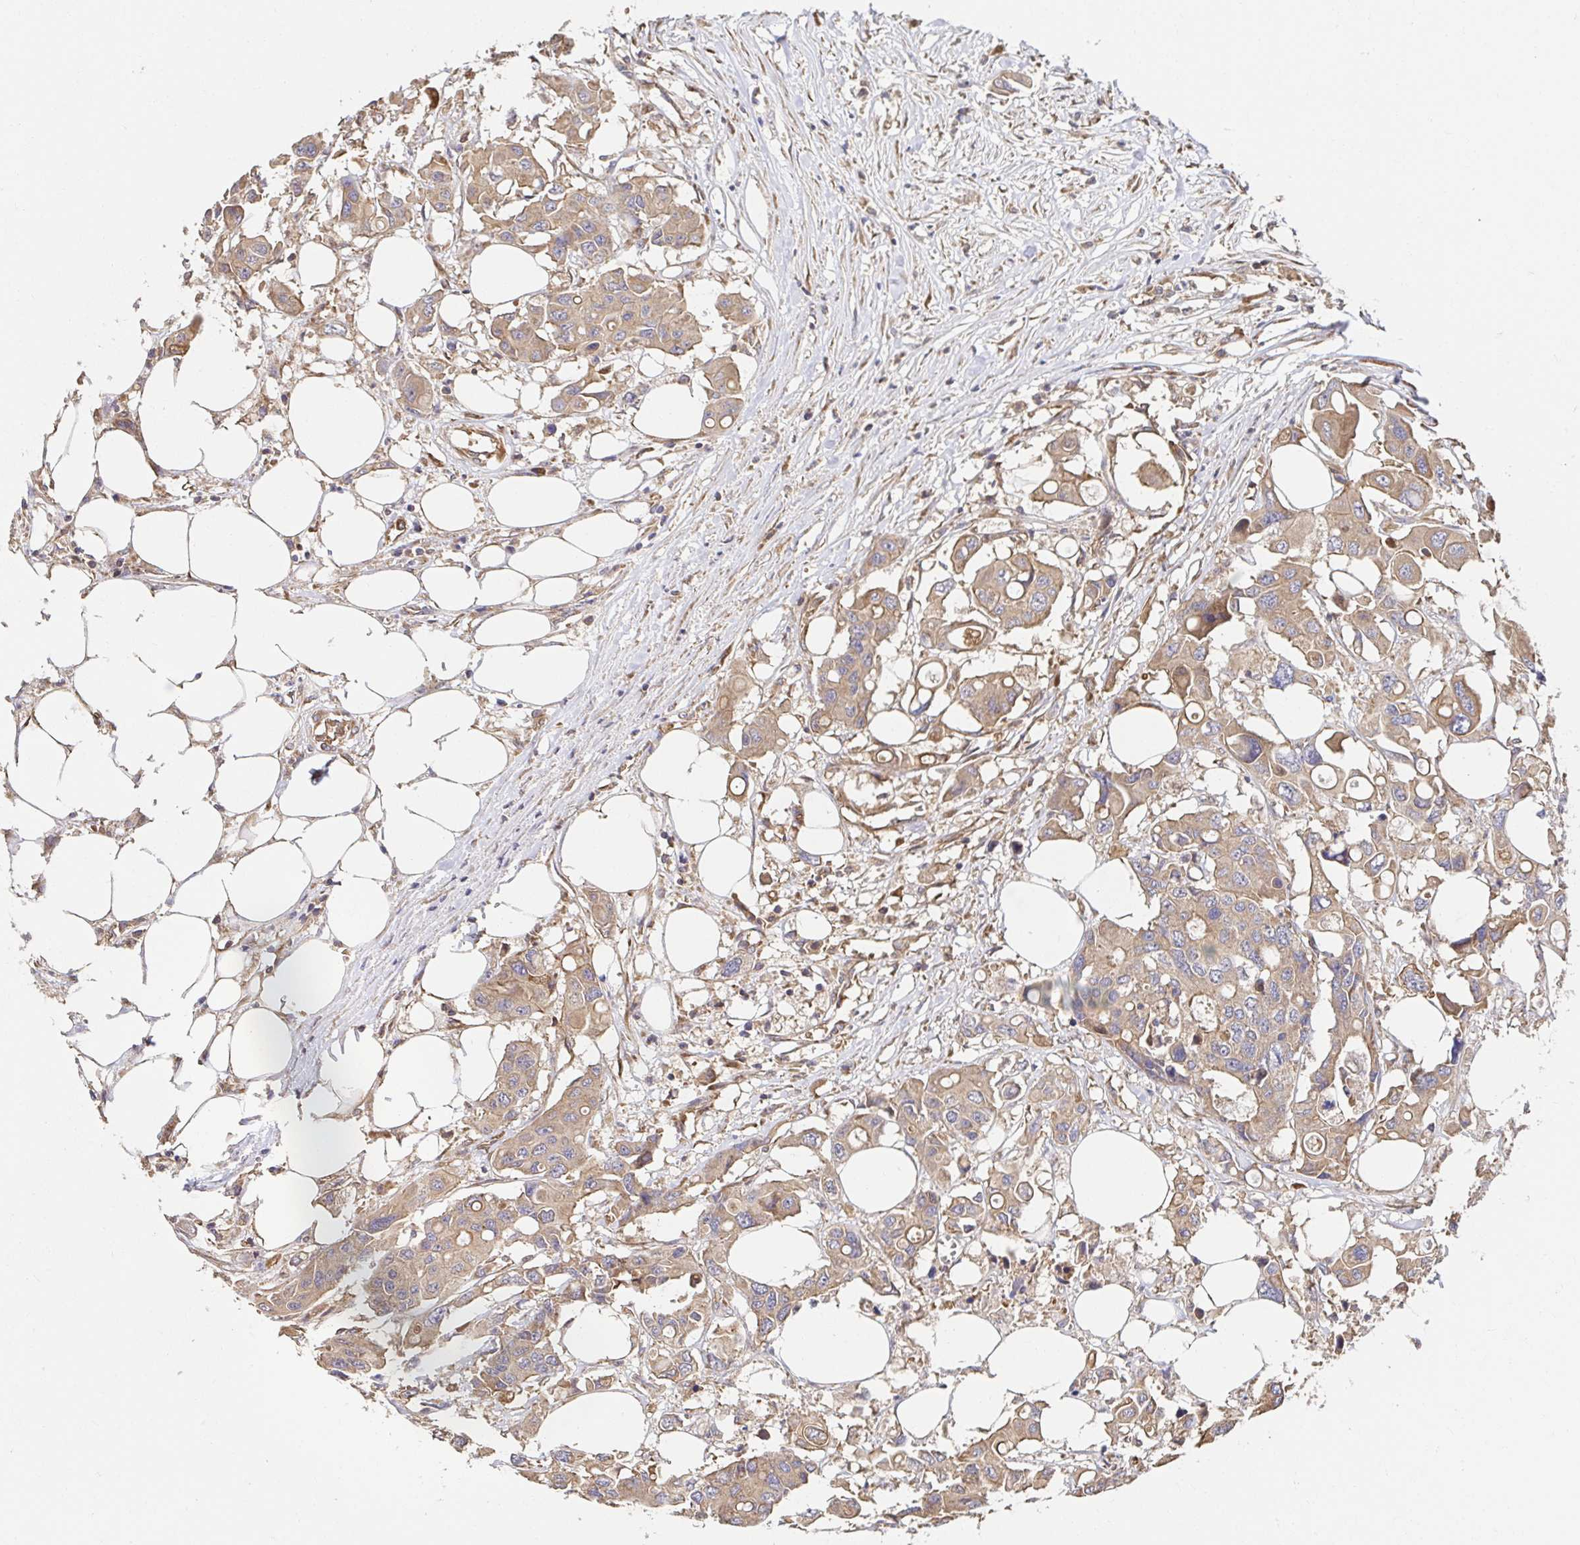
{"staining": {"intensity": "weak", "quantity": ">75%", "location": "cytoplasmic/membranous"}, "tissue": "colorectal cancer", "cell_type": "Tumor cells", "image_type": "cancer", "snomed": [{"axis": "morphology", "description": "Adenocarcinoma, NOS"}, {"axis": "topography", "description": "Colon"}], "caption": "DAB (3,3'-diaminobenzidine) immunohistochemical staining of colorectal adenocarcinoma displays weak cytoplasmic/membranous protein positivity in approximately >75% of tumor cells.", "gene": "APBB1", "patient": {"sex": "male", "age": 77}}